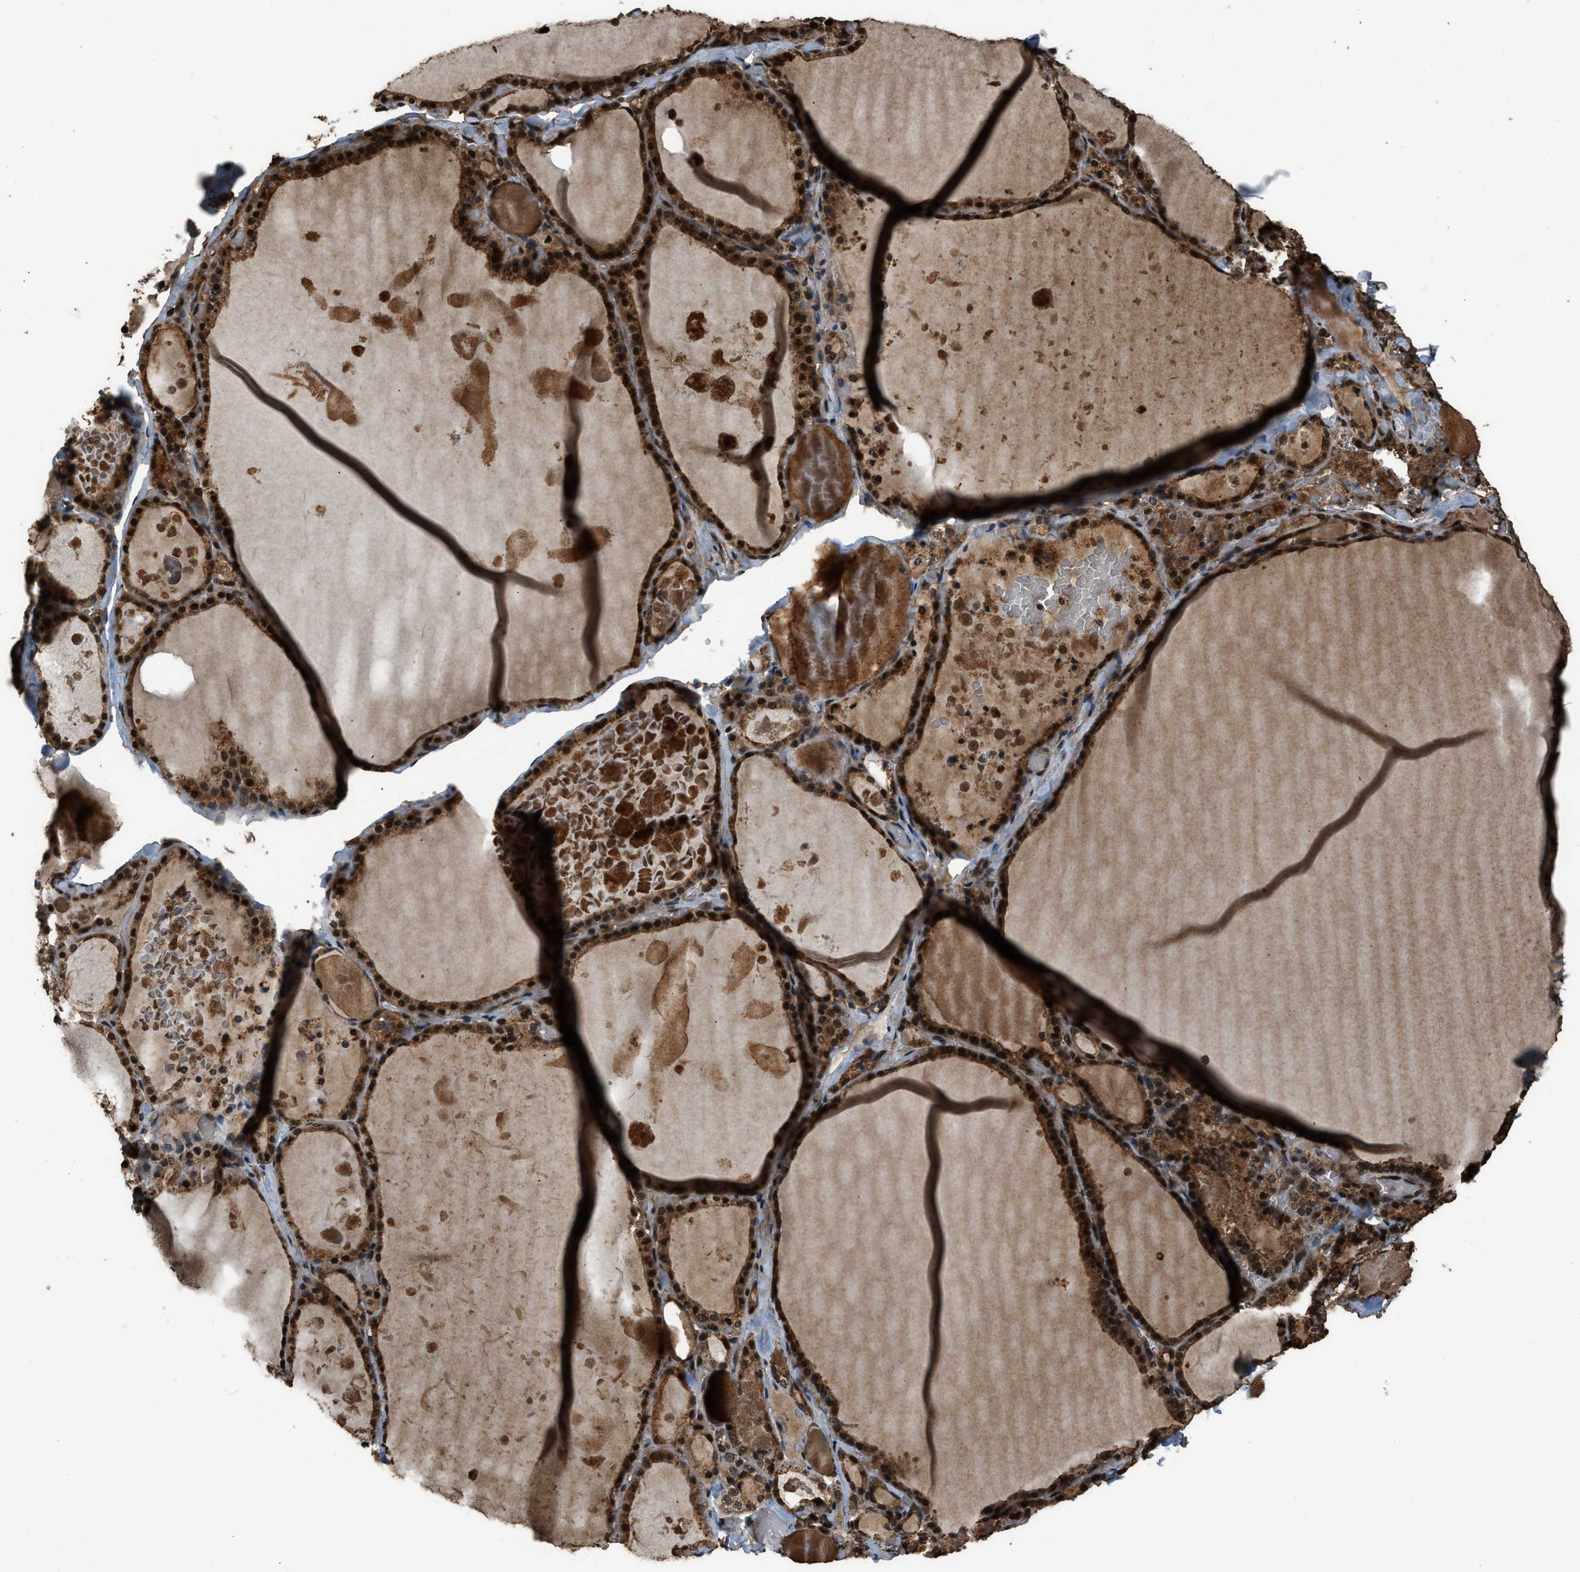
{"staining": {"intensity": "strong", "quantity": ">75%", "location": "cytoplasmic/membranous,nuclear"}, "tissue": "thyroid gland", "cell_type": "Glandular cells", "image_type": "normal", "snomed": [{"axis": "morphology", "description": "Normal tissue, NOS"}, {"axis": "topography", "description": "Thyroid gland"}], "caption": "Brown immunohistochemical staining in normal thyroid gland exhibits strong cytoplasmic/membranous,nuclear staining in approximately >75% of glandular cells. The staining was performed using DAB, with brown indicating positive protein expression. Nuclei are stained blue with hematoxylin.", "gene": "RAP2A", "patient": {"sex": "male", "age": 56}}